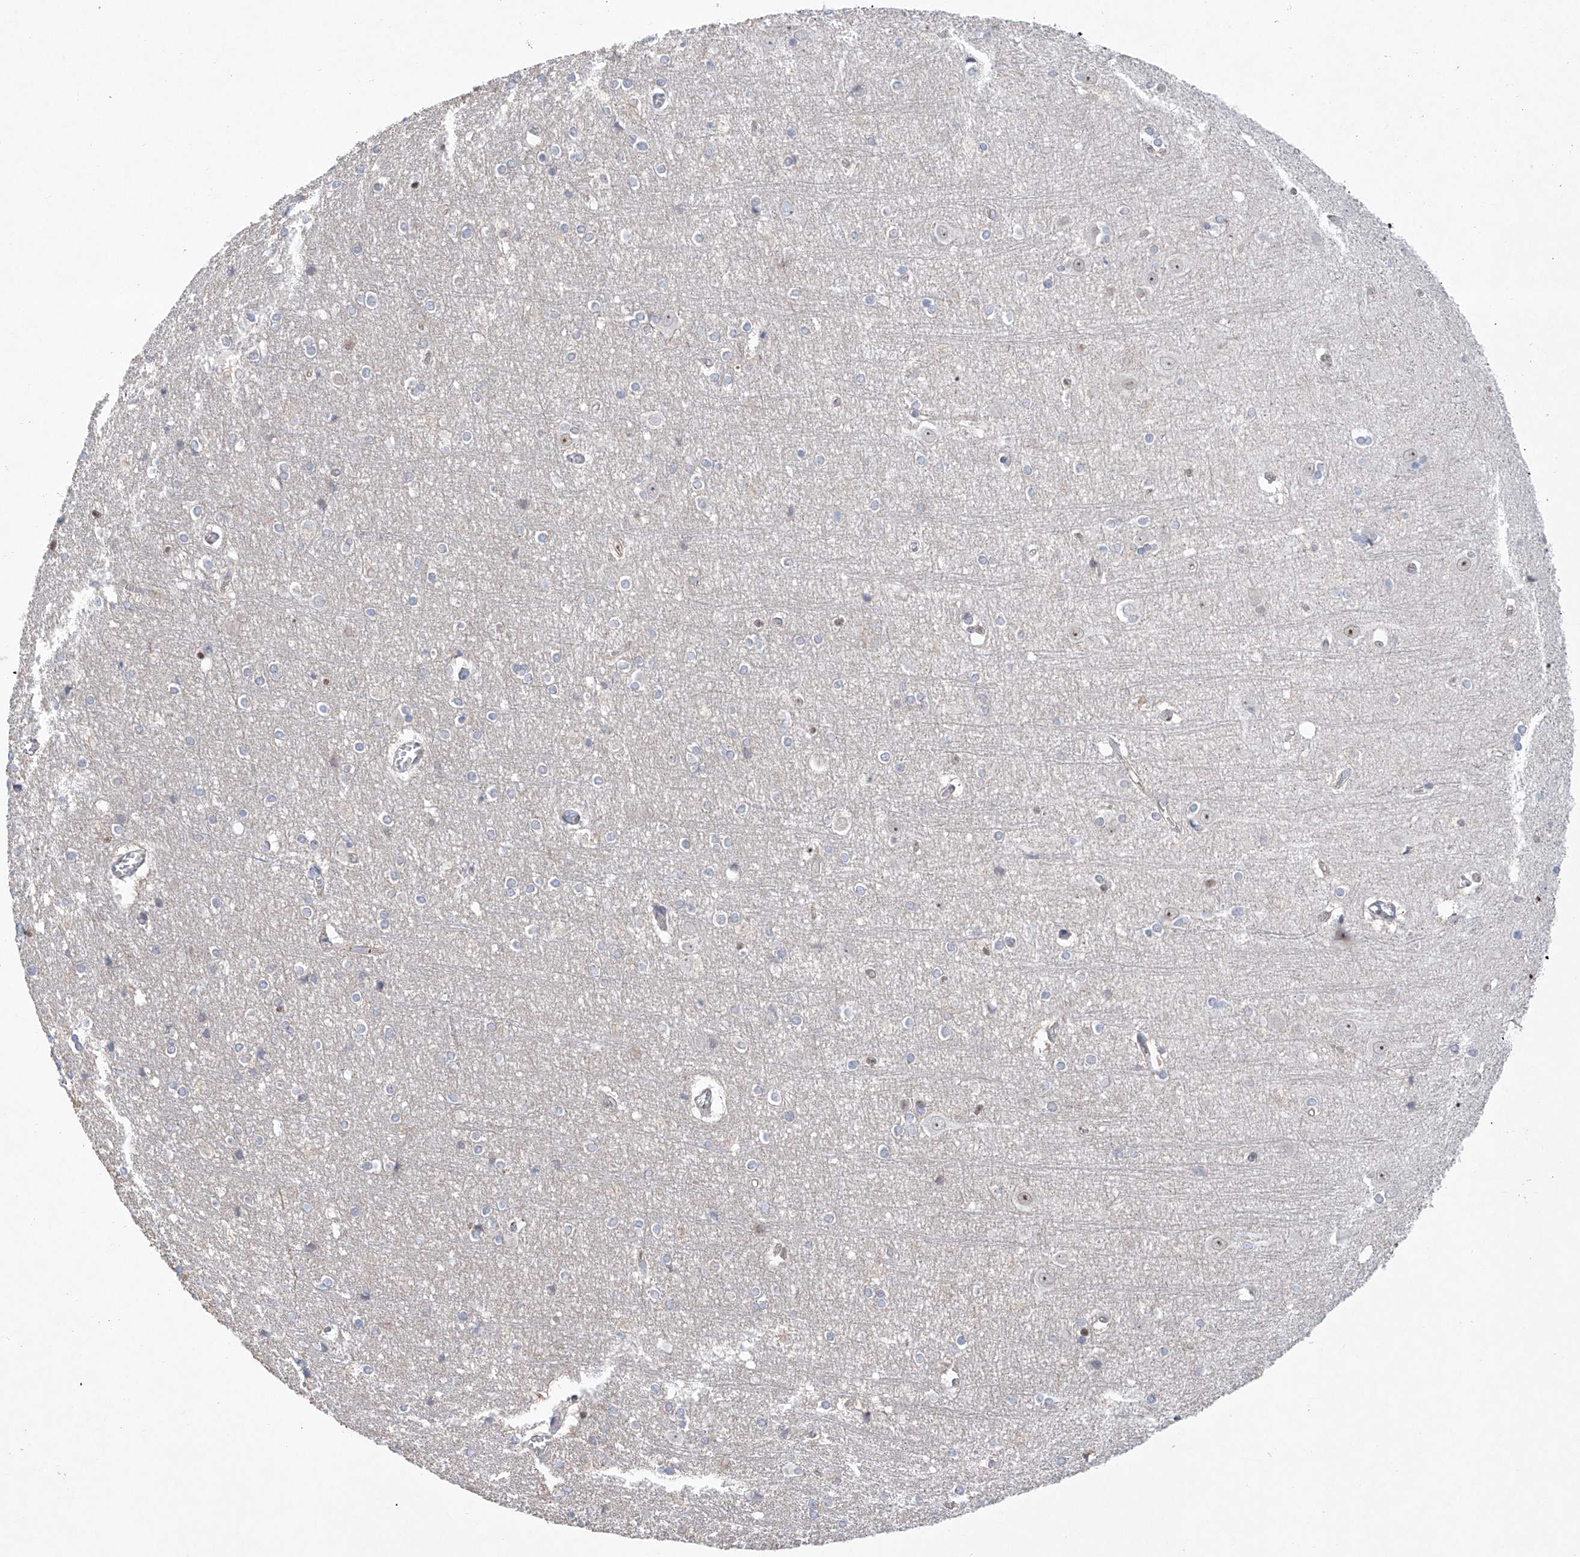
{"staining": {"intensity": "negative", "quantity": "none", "location": "none"}, "tissue": "cerebral cortex", "cell_type": "Endothelial cells", "image_type": "normal", "snomed": [{"axis": "morphology", "description": "Normal tissue, NOS"}, {"axis": "topography", "description": "Cerebral cortex"}], "caption": "Immunohistochemistry (IHC) photomicrograph of unremarkable cerebral cortex: human cerebral cortex stained with DAB (3,3'-diaminobenzidine) exhibits no significant protein expression in endothelial cells.", "gene": "KLC4", "patient": {"sex": "male", "age": 54}}